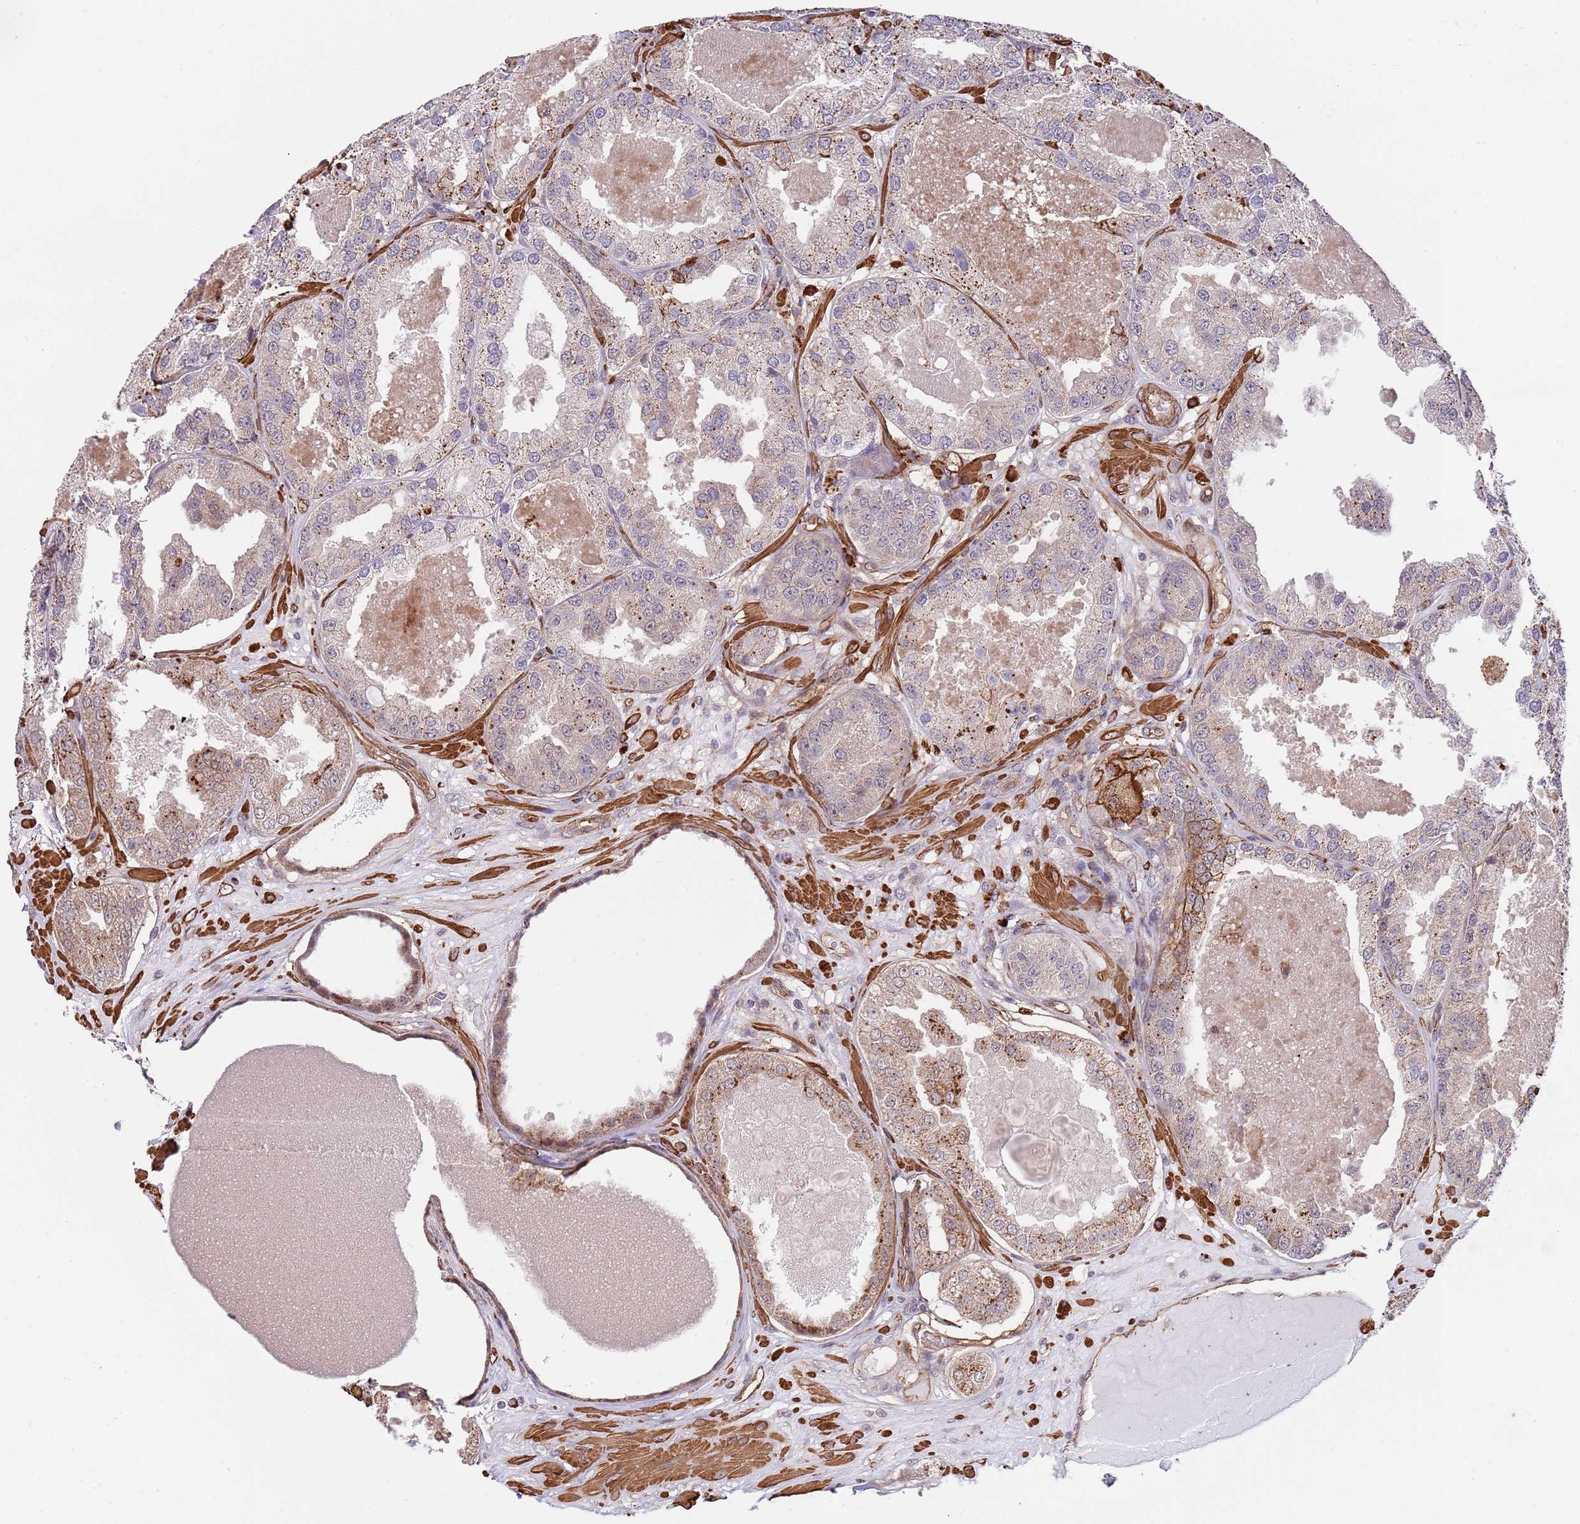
{"staining": {"intensity": "moderate", "quantity": "25%-75%", "location": "cytoplasmic/membranous"}, "tissue": "prostate cancer", "cell_type": "Tumor cells", "image_type": "cancer", "snomed": [{"axis": "morphology", "description": "Adenocarcinoma, High grade"}, {"axis": "topography", "description": "Prostate"}], "caption": "Tumor cells display moderate cytoplasmic/membranous positivity in approximately 25%-75% of cells in high-grade adenocarcinoma (prostate). Using DAB (brown) and hematoxylin (blue) stains, captured at high magnification using brightfield microscopy.", "gene": "BPNT1", "patient": {"sex": "male", "age": 63}}